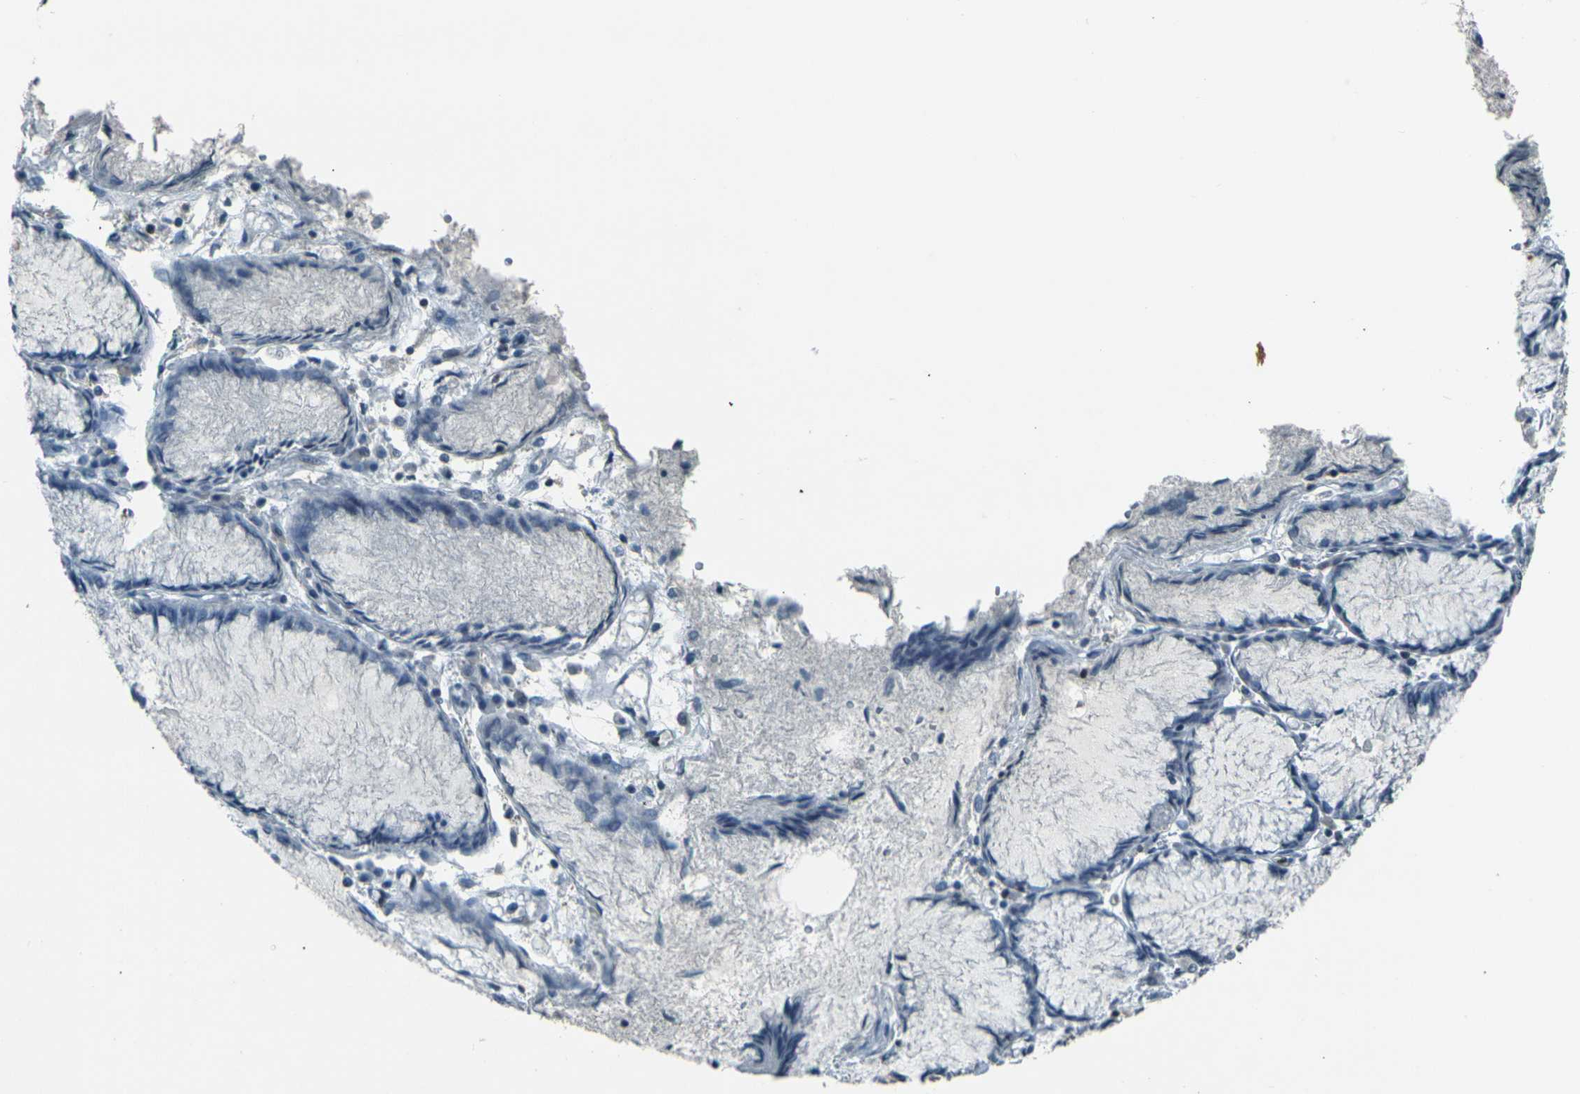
{"staining": {"intensity": "moderate", "quantity": "<25%", "location": "nuclear"}, "tissue": "stomach cancer", "cell_type": "Tumor cells", "image_type": "cancer", "snomed": [{"axis": "morphology", "description": "Normal tissue, NOS"}, {"axis": "morphology", "description": "Adenocarcinoma, NOS"}, {"axis": "topography", "description": "Stomach, upper"}, {"axis": "topography", "description": "Stomach"}], "caption": "Immunohistochemical staining of human adenocarcinoma (stomach) shows low levels of moderate nuclear protein expression in about <25% of tumor cells.", "gene": "NHEJ1", "patient": {"sex": "male", "age": 59}}